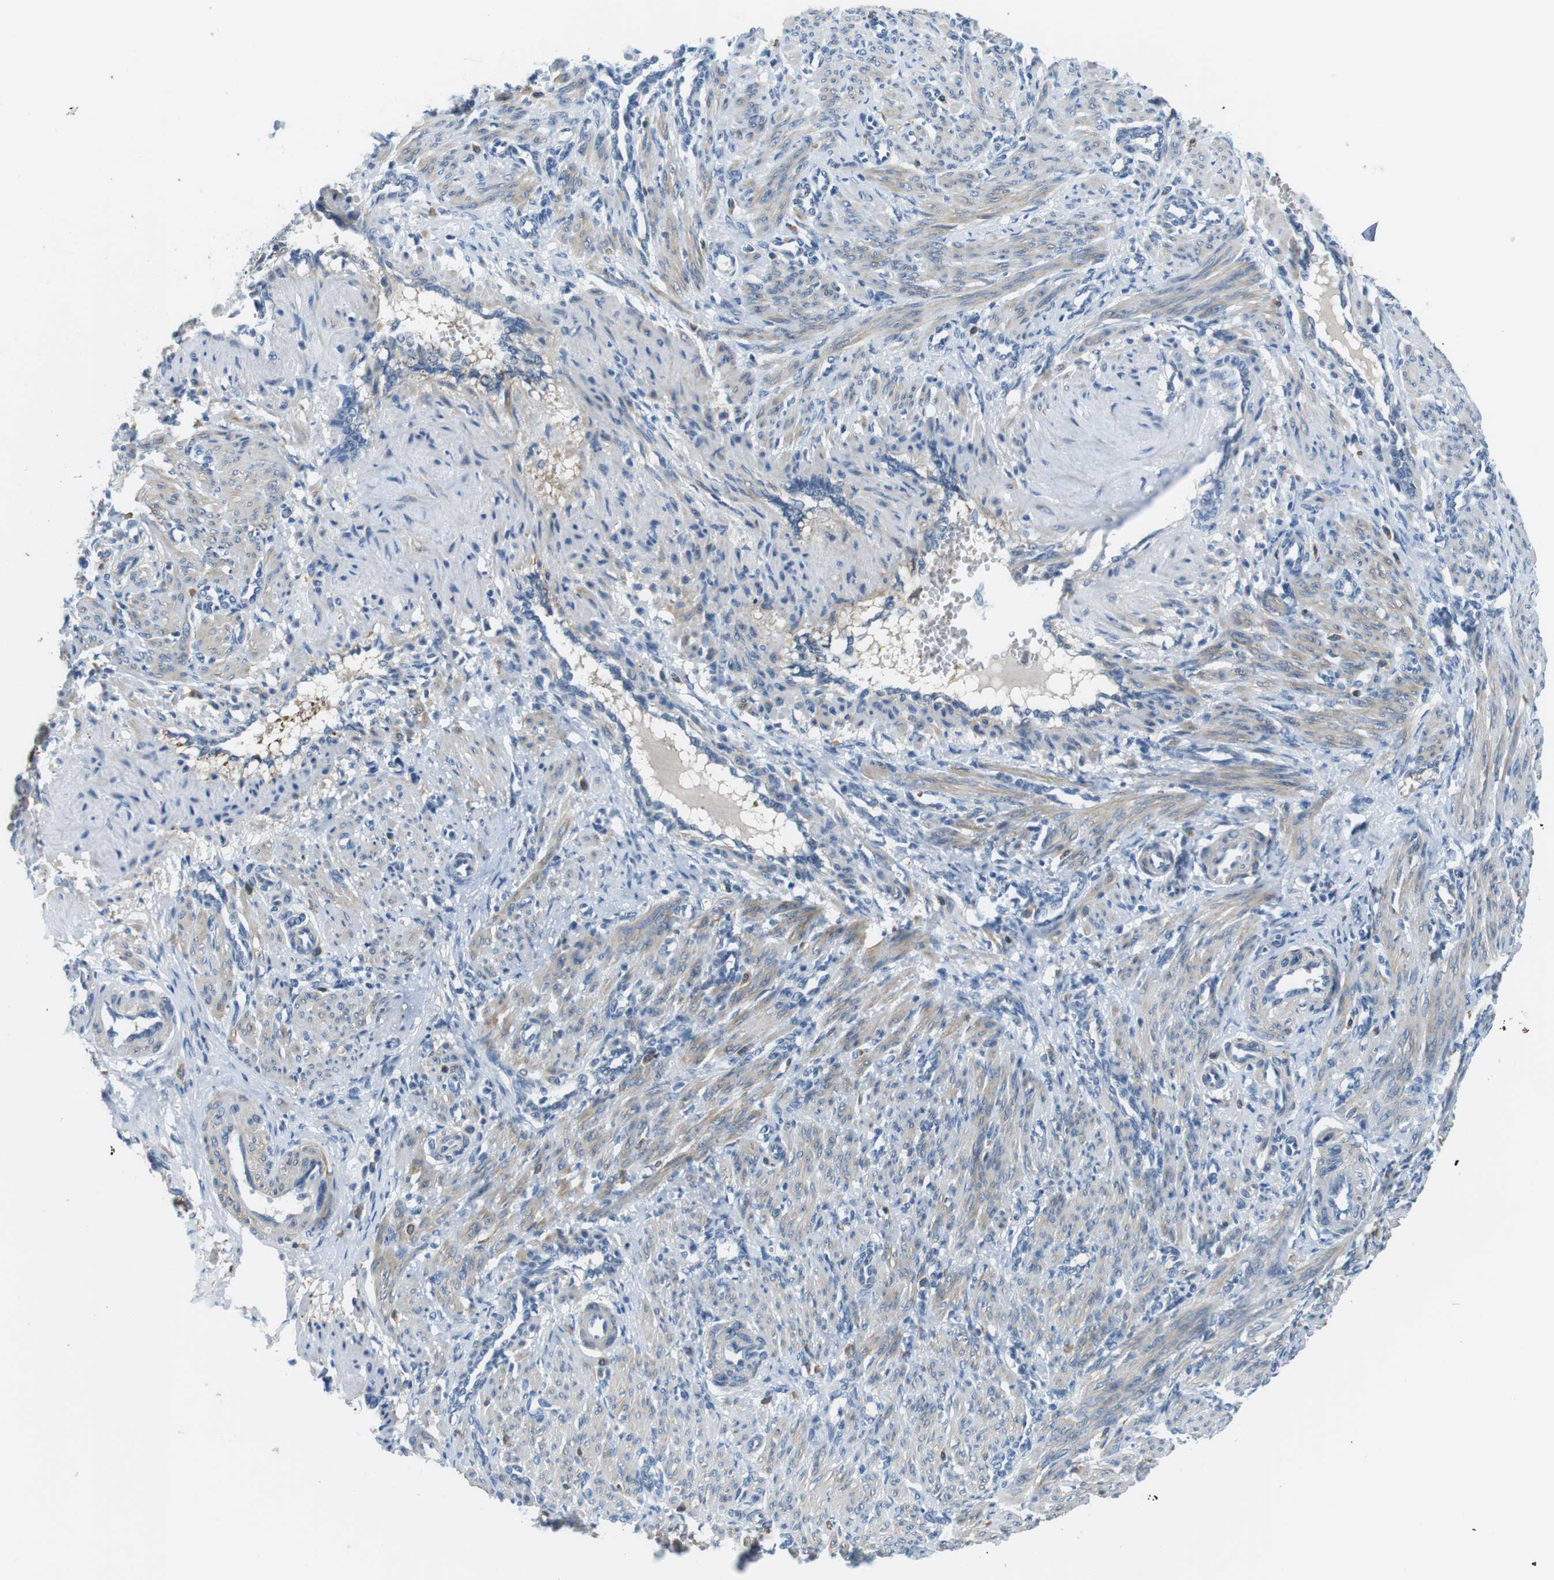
{"staining": {"intensity": "weak", "quantity": ">75%", "location": "cytoplasmic/membranous"}, "tissue": "smooth muscle", "cell_type": "Smooth muscle cells", "image_type": "normal", "snomed": [{"axis": "morphology", "description": "Normal tissue, NOS"}, {"axis": "topography", "description": "Endometrium"}], "caption": "Smooth muscle stained for a protein (brown) reveals weak cytoplasmic/membranous positive positivity in approximately >75% of smooth muscle cells.", "gene": "WSCD1", "patient": {"sex": "female", "age": 33}}